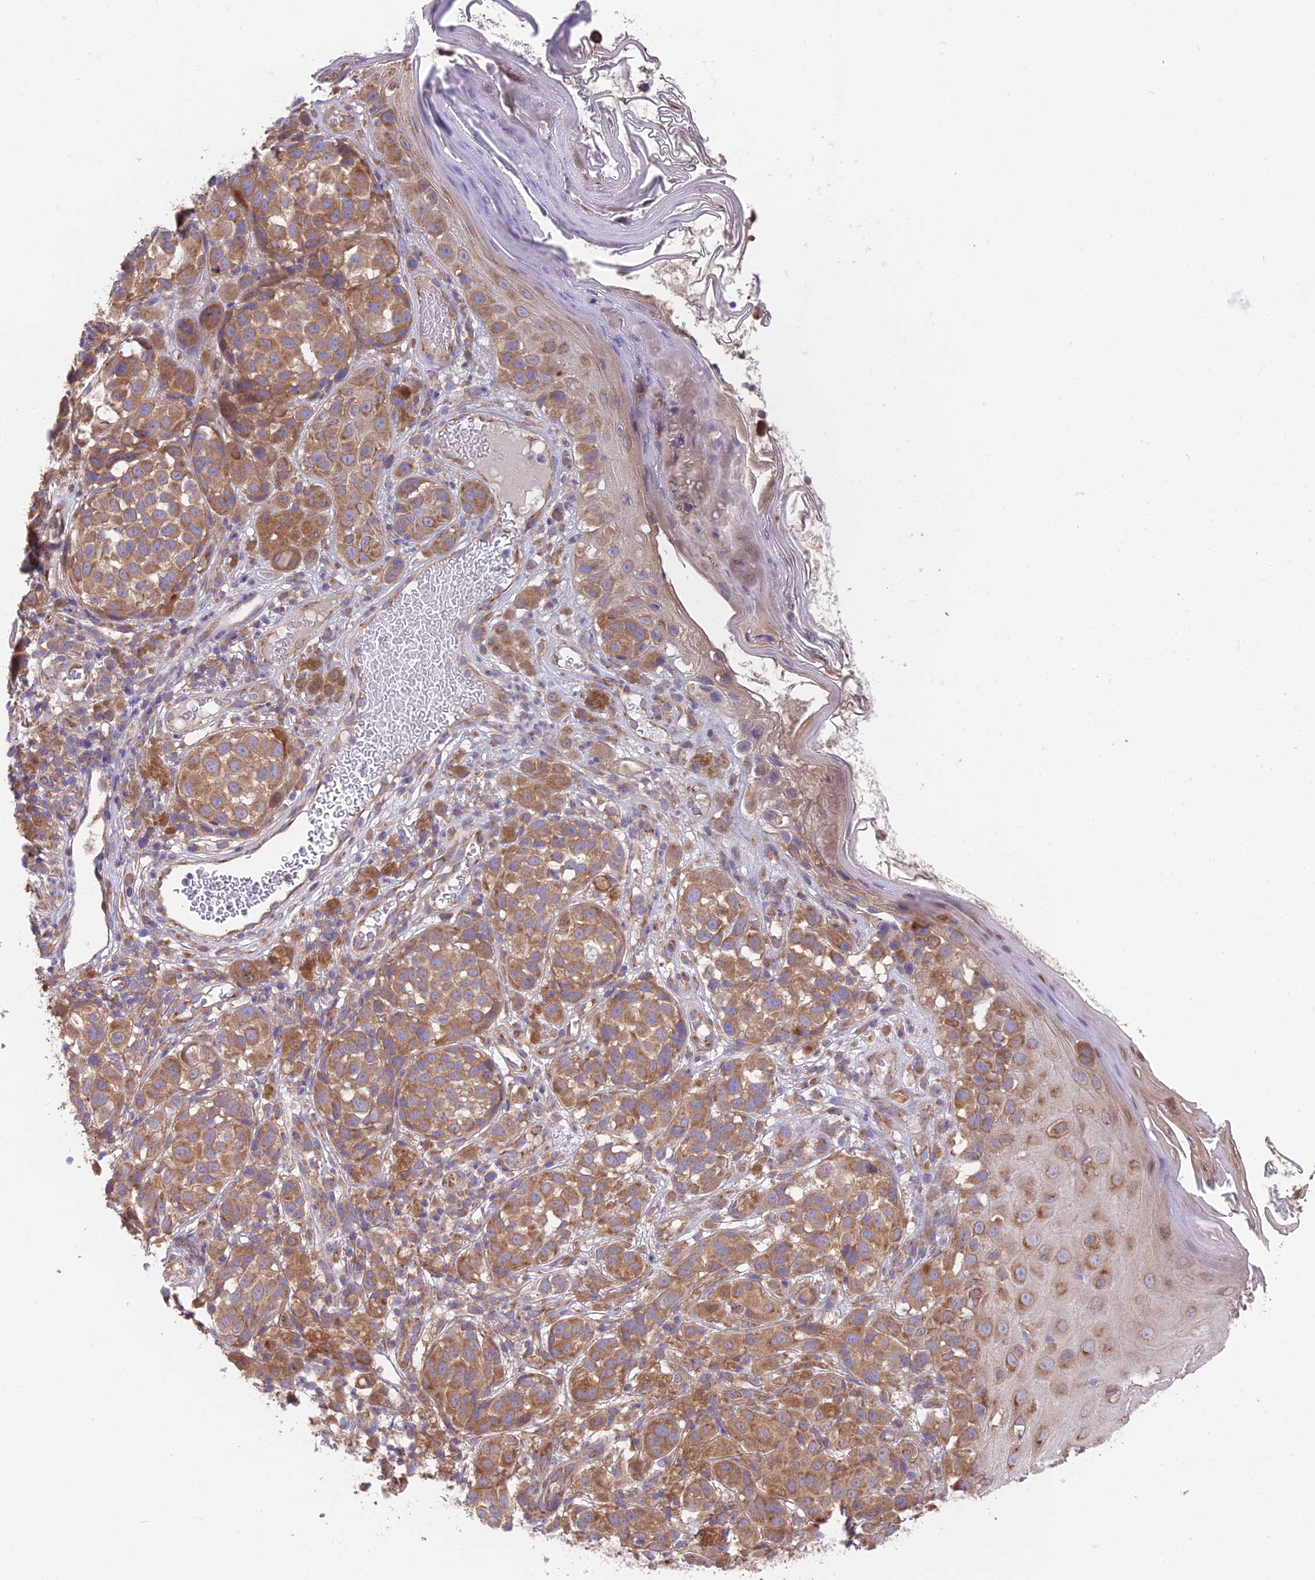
{"staining": {"intensity": "moderate", "quantity": ">75%", "location": "cytoplasmic/membranous"}, "tissue": "melanoma", "cell_type": "Tumor cells", "image_type": "cancer", "snomed": [{"axis": "morphology", "description": "Malignant melanoma, NOS"}, {"axis": "topography", "description": "Skin"}], "caption": "A photomicrograph of human malignant melanoma stained for a protein reveals moderate cytoplasmic/membranous brown staining in tumor cells.", "gene": "BLOC1S4", "patient": {"sex": "male", "age": 38}}